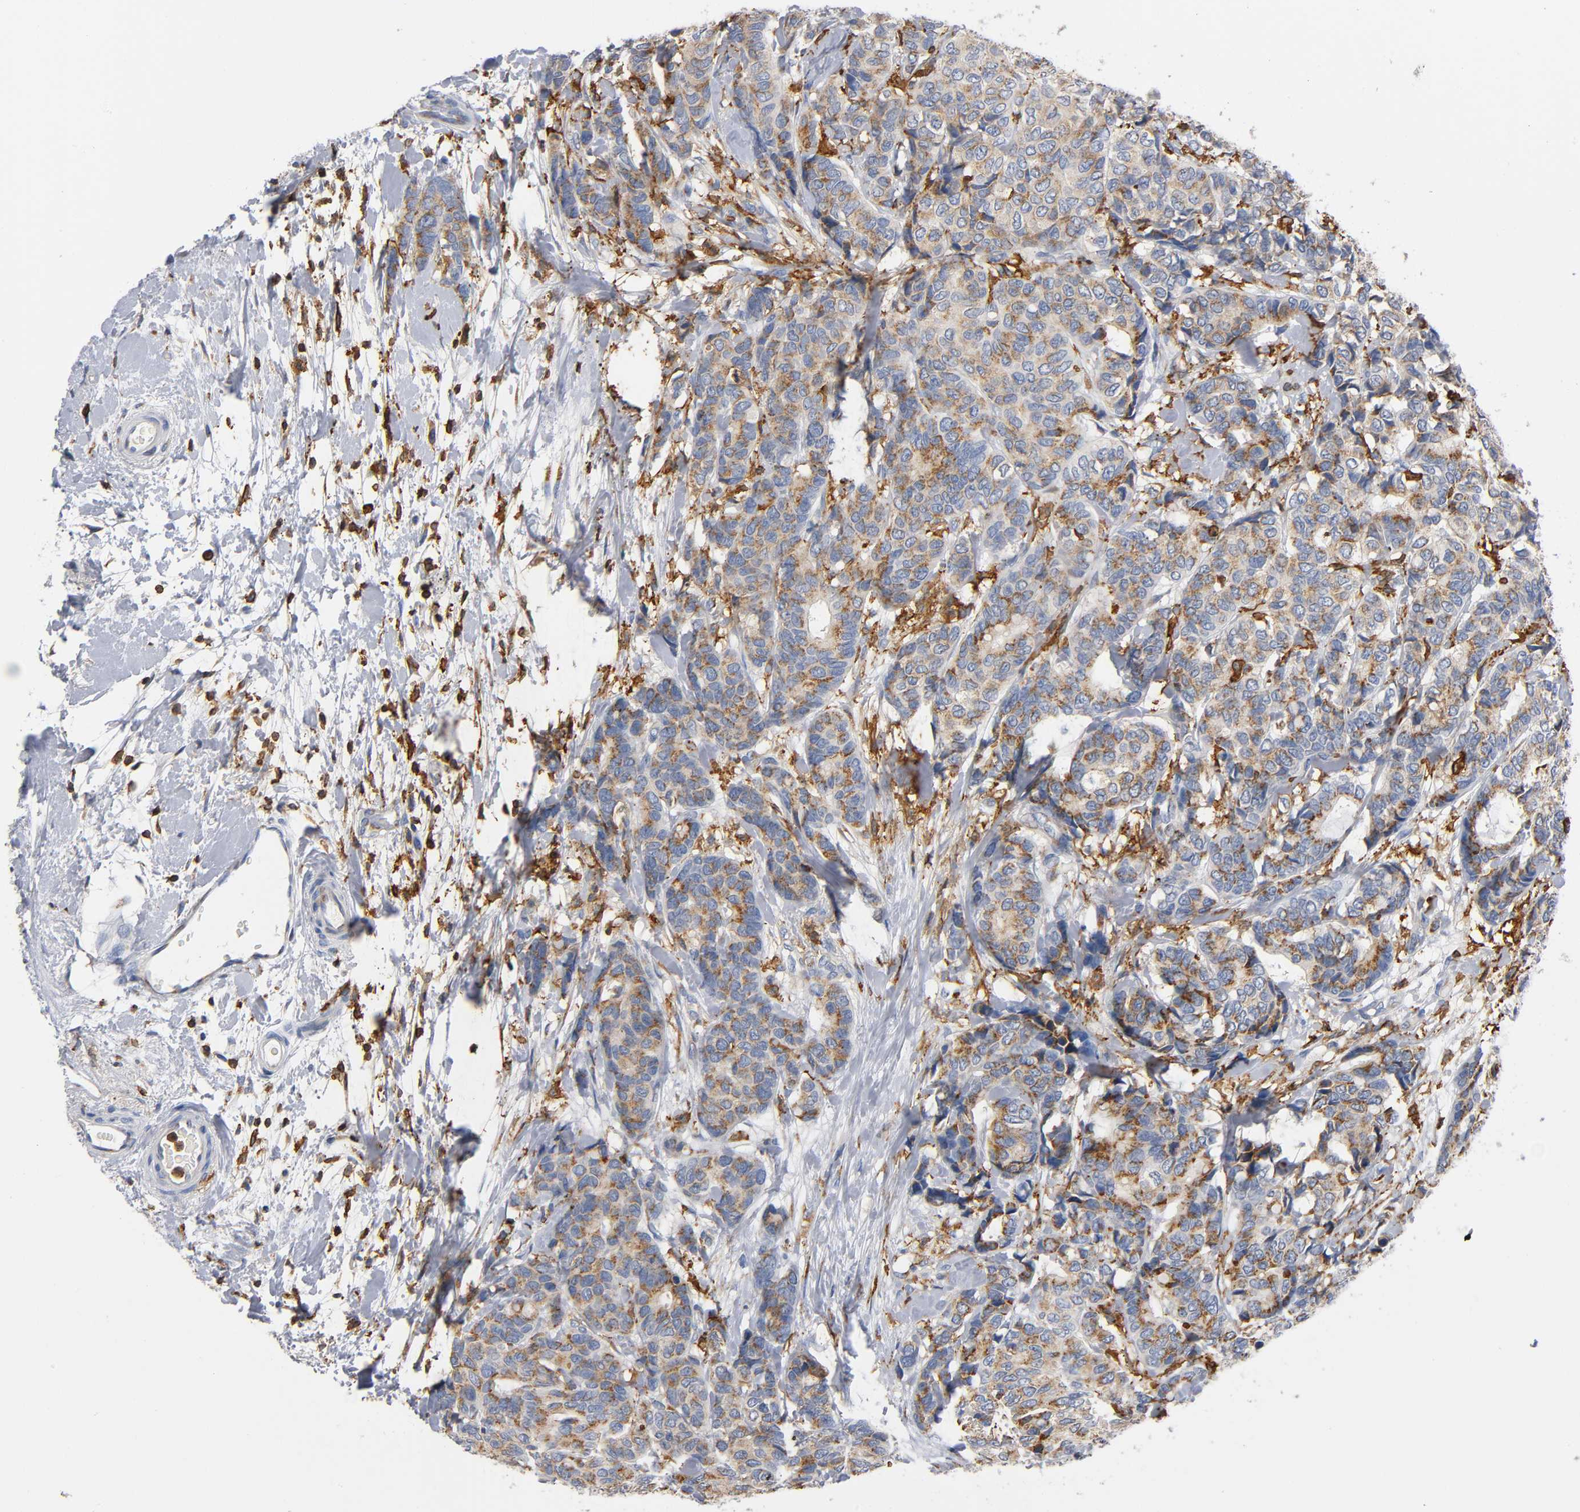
{"staining": {"intensity": "moderate", "quantity": ">75%", "location": "cytoplasmic/membranous"}, "tissue": "breast cancer", "cell_type": "Tumor cells", "image_type": "cancer", "snomed": [{"axis": "morphology", "description": "Duct carcinoma"}, {"axis": "topography", "description": "Breast"}], "caption": "A high-resolution micrograph shows immunohistochemistry staining of breast infiltrating ductal carcinoma, which demonstrates moderate cytoplasmic/membranous positivity in approximately >75% of tumor cells.", "gene": "CAPN10", "patient": {"sex": "female", "age": 87}}